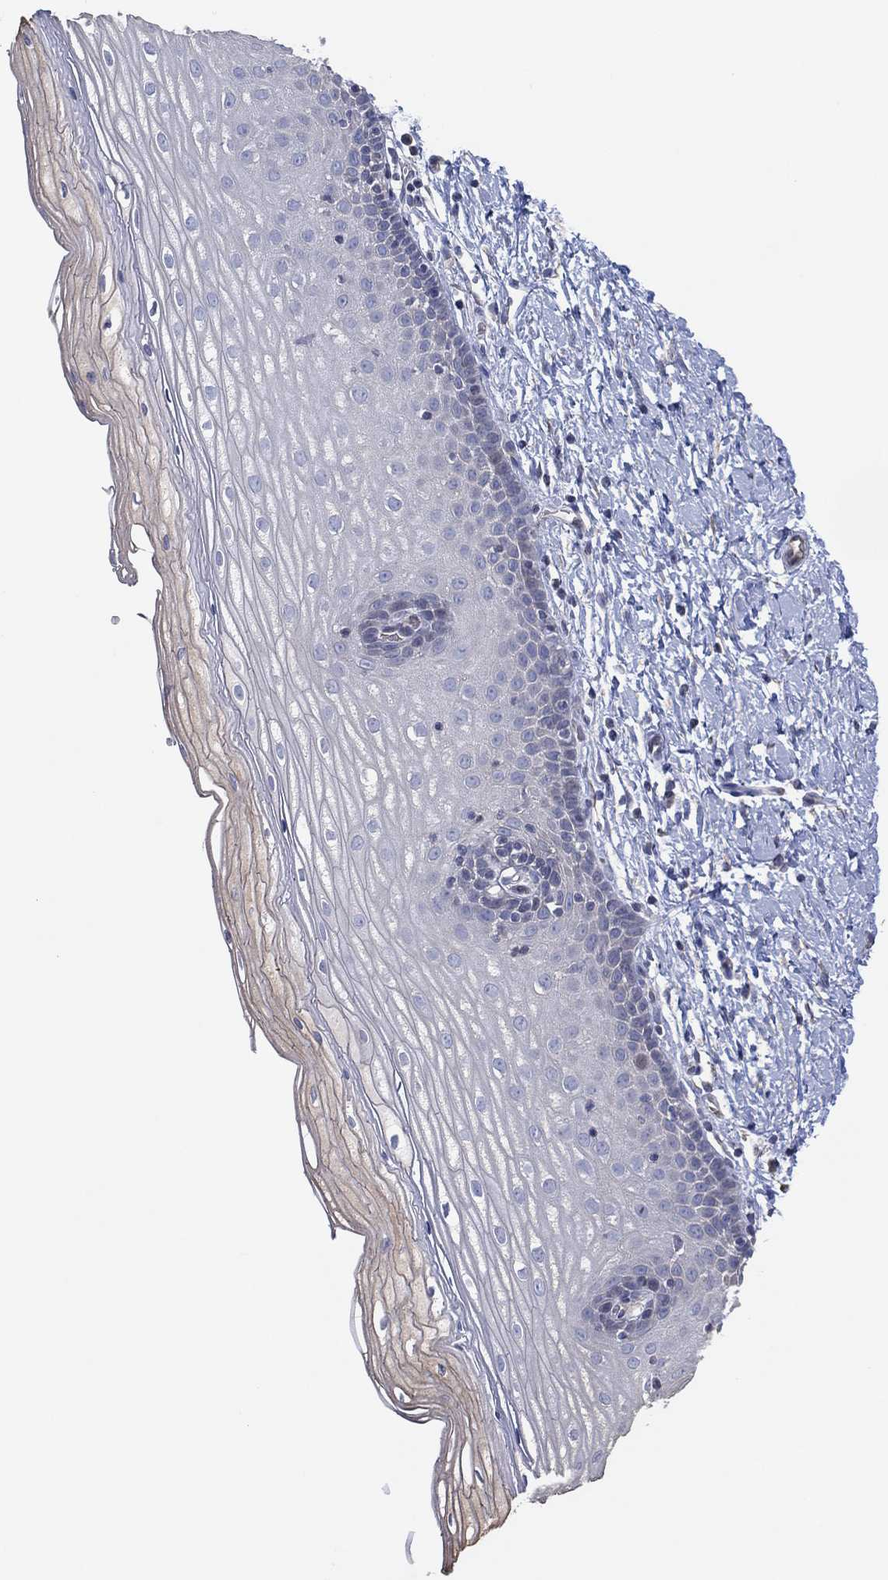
{"staining": {"intensity": "weak", "quantity": "<25%", "location": "cytoplasmic/membranous"}, "tissue": "cervix", "cell_type": "Squamous epithelial cells", "image_type": "normal", "snomed": [{"axis": "morphology", "description": "Normal tissue, NOS"}, {"axis": "topography", "description": "Cervix"}], "caption": "Human cervix stained for a protein using IHC reveals no positivity in squamous epithelial cells.", "gene": "CFTR", "patient": {"sex": "female", "age": 37}}